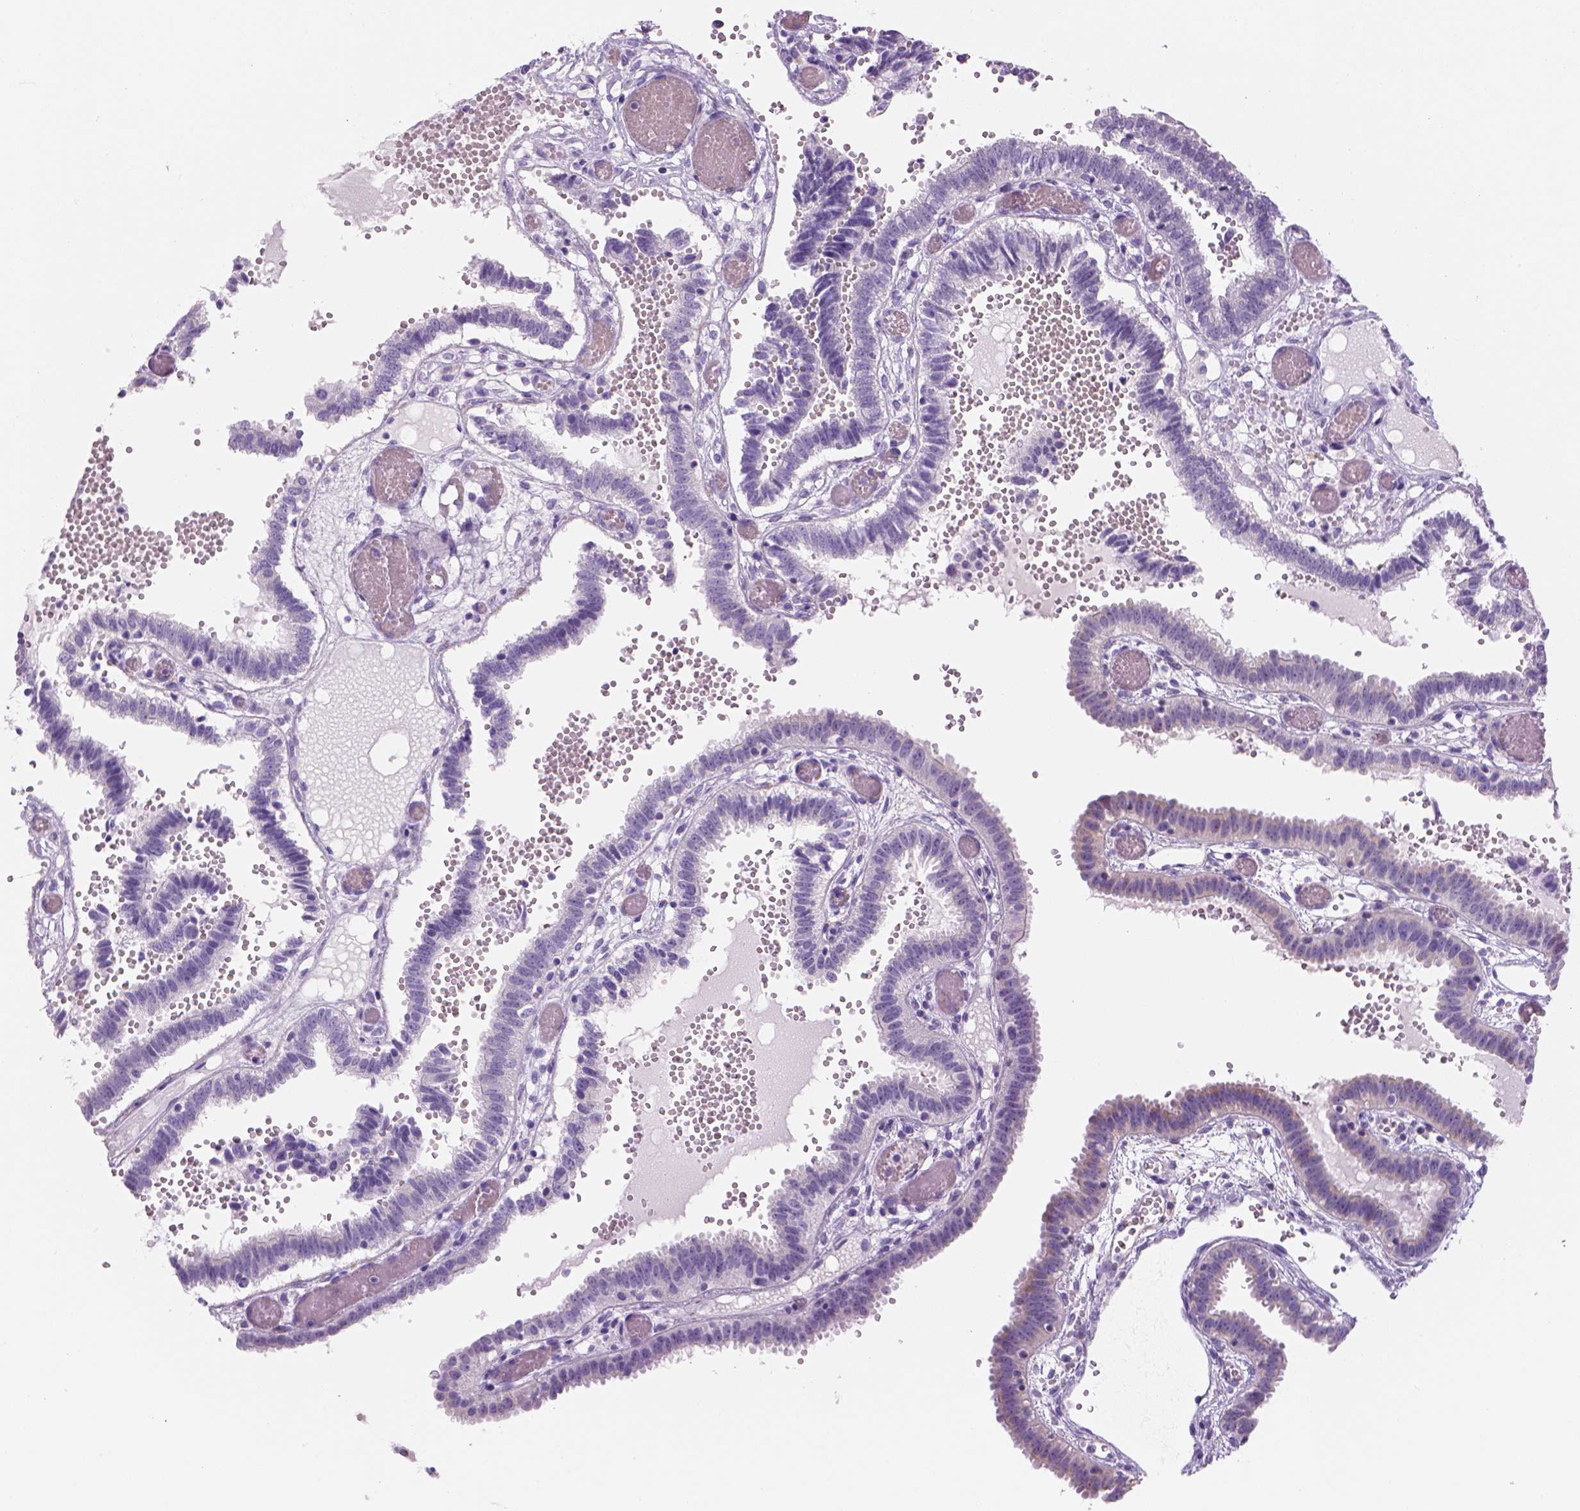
{"staining": {"intensity": "negative", "quantity": "none", "location": "none"}, "tissue": "fallopian tube", "cell_type": "Glandular cells", "image_type": "normal", "snomed": [{"axis": "morphology", "description": "Normal tissue, NOS"}, {"axis": "topography", "description": "Fallopian tube"}], "caption": "IHC of benign human fallopian tube displays no expression in glandular cells. (Brightfield microscopy of DAB immunohistochemistry (IHC) at high magnification).", "gene": "CES2", "patient": {"sex": "female", "age": 37}}